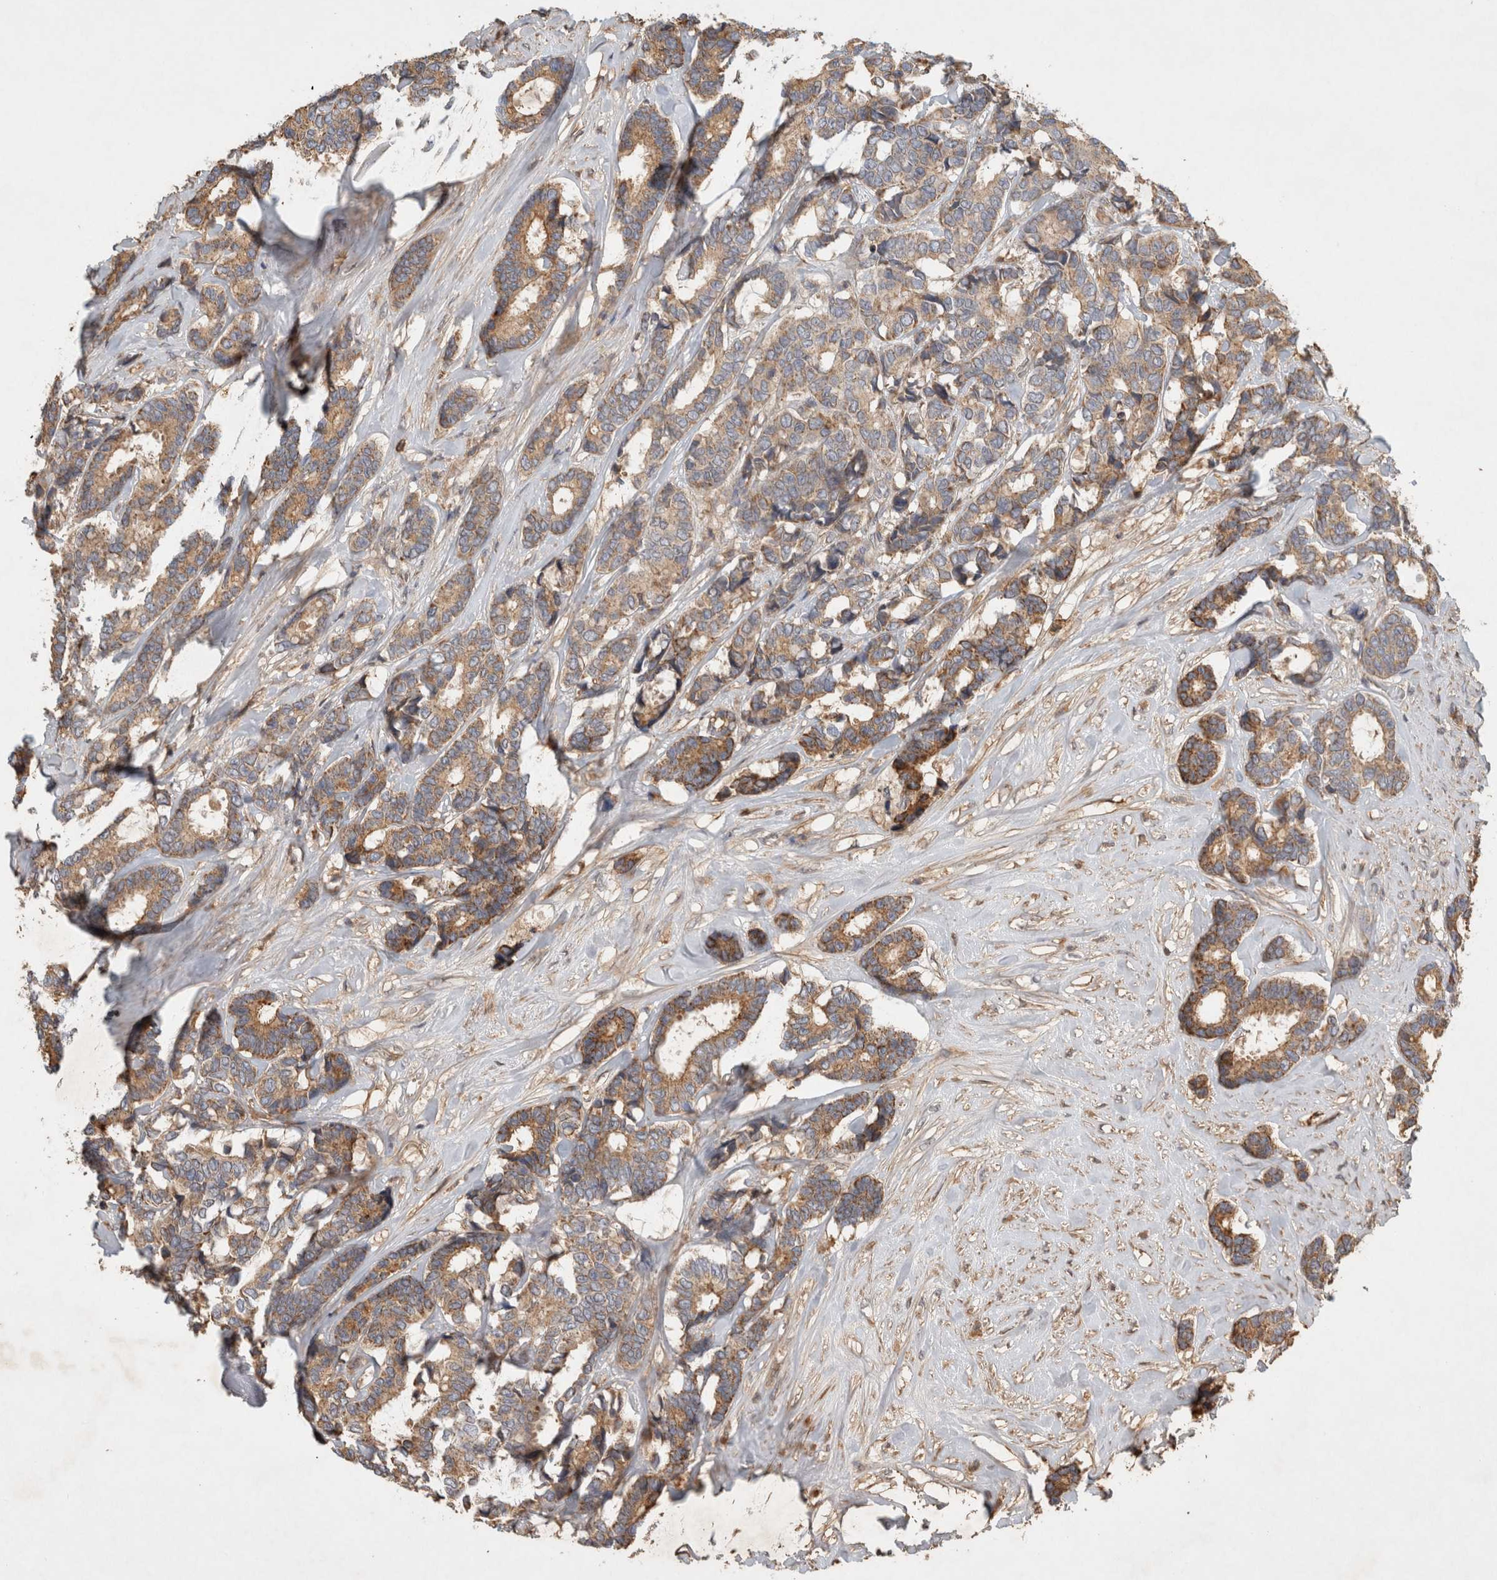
{"staining": {"intensity": "moderate", "quantity": ">75%", "location": "cytoplasmic/membranous"}, "tissue": "breast cancer", "cell_type": "Tumor cells", "image_type": "cancer", "snomed": [{"axis": "morphology", "description": "Duct carcinoma"}, {"axis": "topography", "description": "Breast"}], "caption": "Immunohistochemistry of human breast cancer (intraductal carcinoma) shows medium levels of moderate cytoplasmic/membranous staining in approximately >75% of tumor cells.", "gene": "SERAC1", "patient": {"sex": "female", "age": 87}}